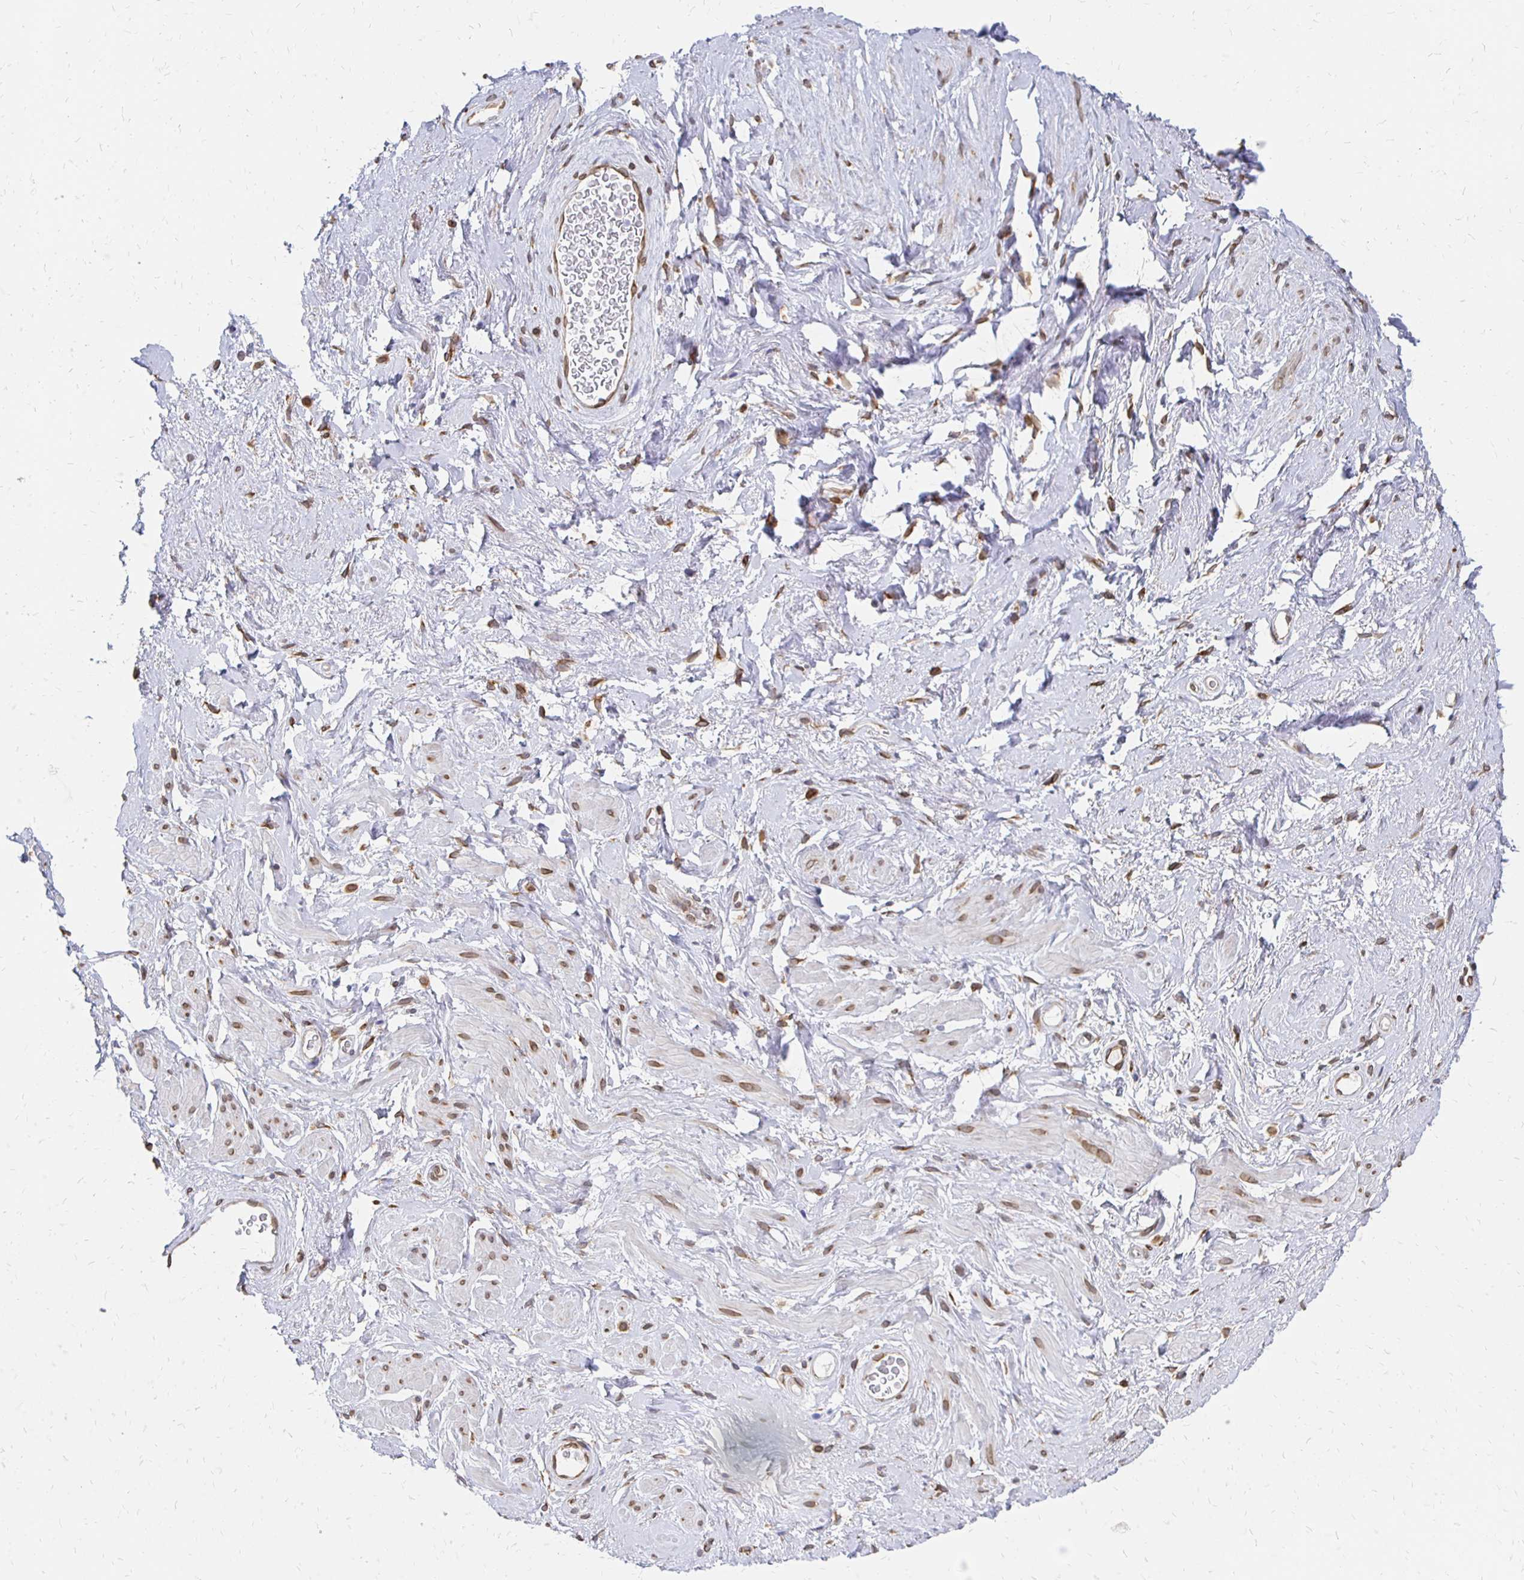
{"staining": {"intensity": "strong", "quantity": ">75%", "location": "cytoplasmic/membranous,nuclear"}, "tissue": "soft tissue", "cell_type": "Fibroblasts", "image_type": "normal", "snomed": [{"axis": "morphology", "description": "Normal tissue, NOS"}, {"axis": "topography", "description": "Vagina"}, {"axis": "topography", "description": "Peripheral nerve tissue"}], "caption": "Soft tissue stained with DAB immunohistochemistry (IHC) reveals high levels of strong cytoplasmic/membranous,nuclear positivity in about >75% of fibroblasts.", "gene": "PELI3", "patient": {"sex": "female", "age": 71}}